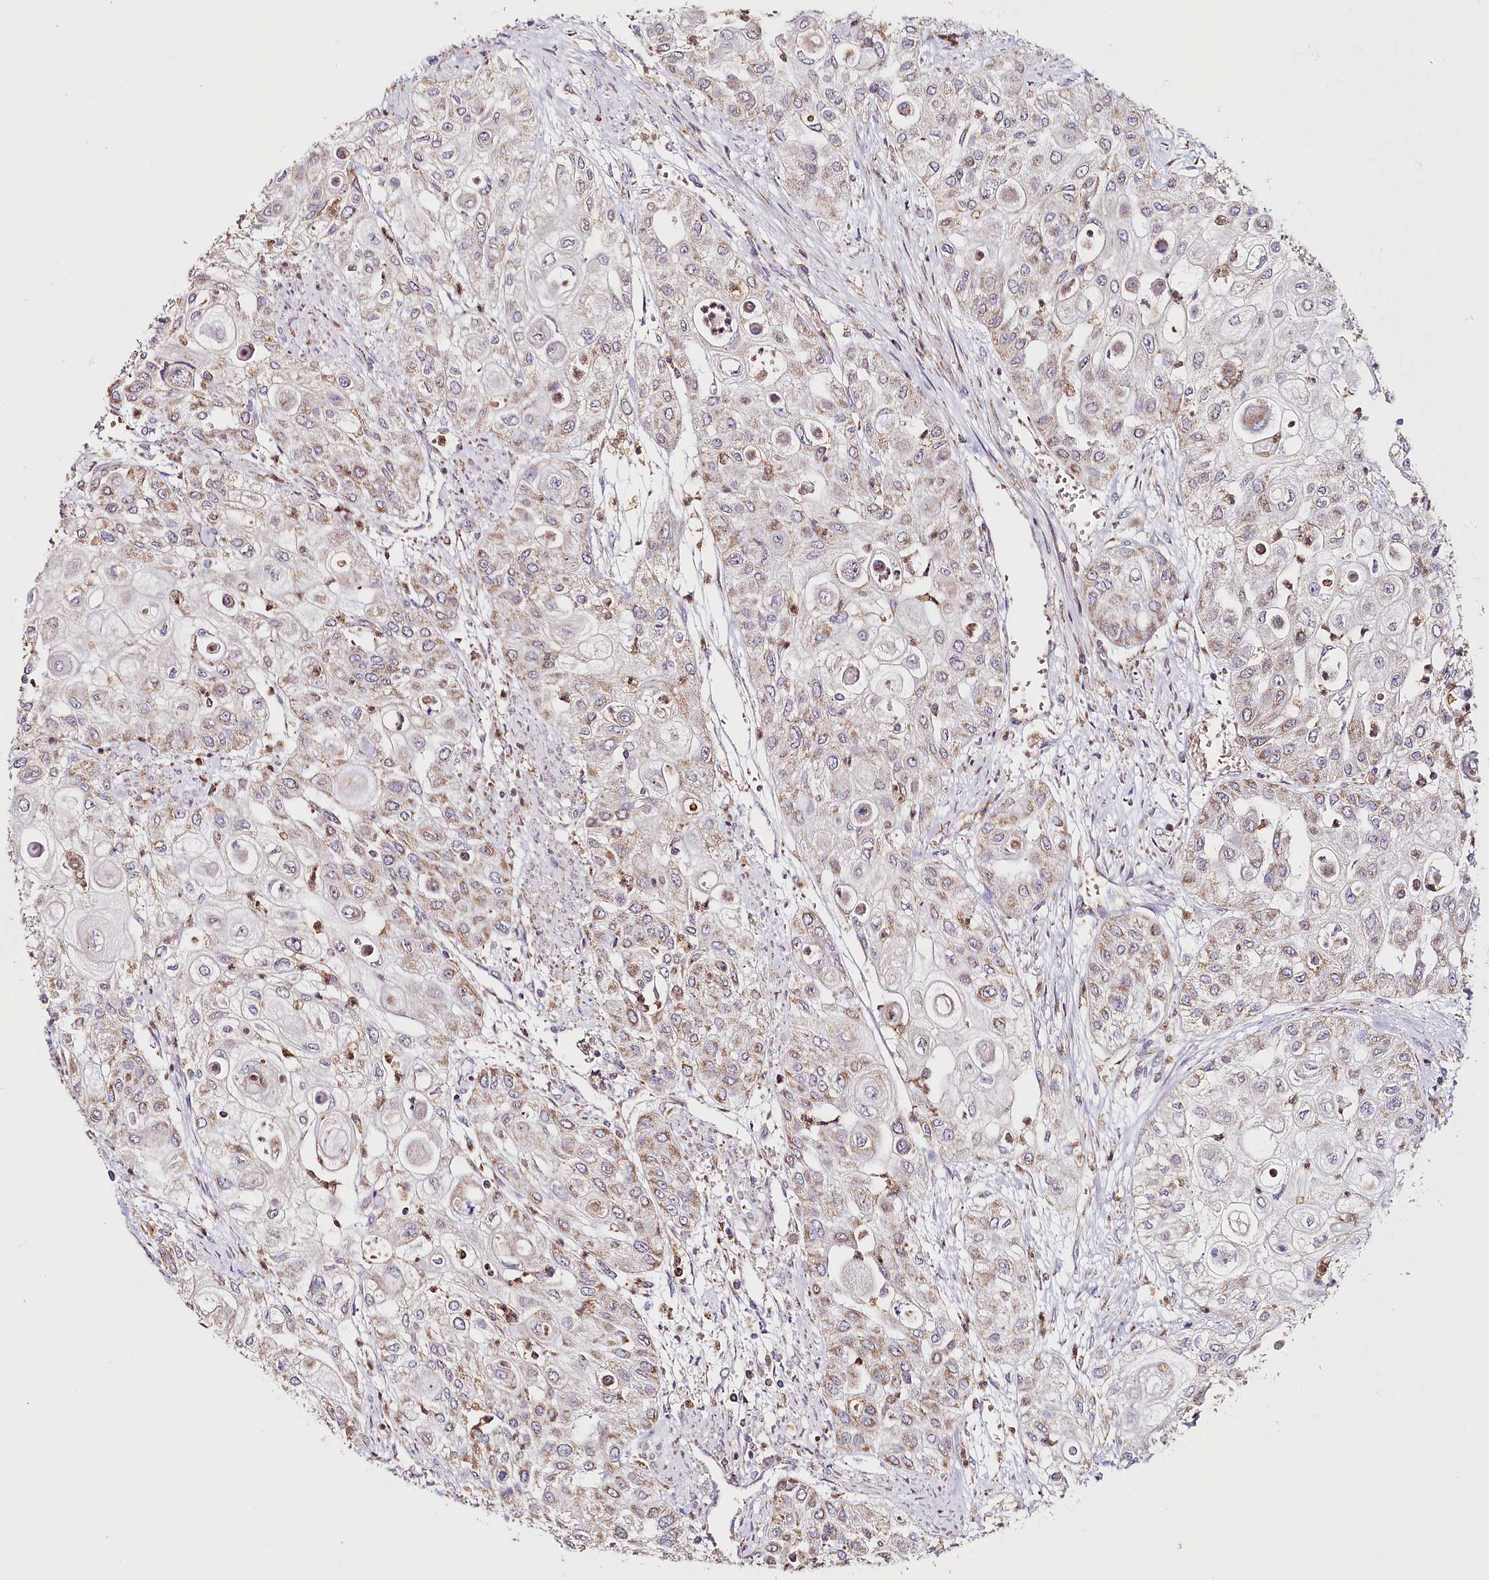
{"staining": {"intensity": "weak", "quantity": ">75%", "location": "cytoplasmic/membranous"}, "tissue": "urothelial cancer", "cell_type": "Tumor cells", "image_type": "cancer", "snomed": [{"axis": "morphology", "description": "Urothelial carcinoma, High grade"}, {"axis": "topography", "description": "Urinary bladder"}], "caption": "Urothelial carcinoma (high-grade) stained with a brown dye shows weak cytoplasmic/membranous positive positivity in about >75% of tumor cells.", "gene": "MMP25", "patient": {"sex": "female", "age": 79}}